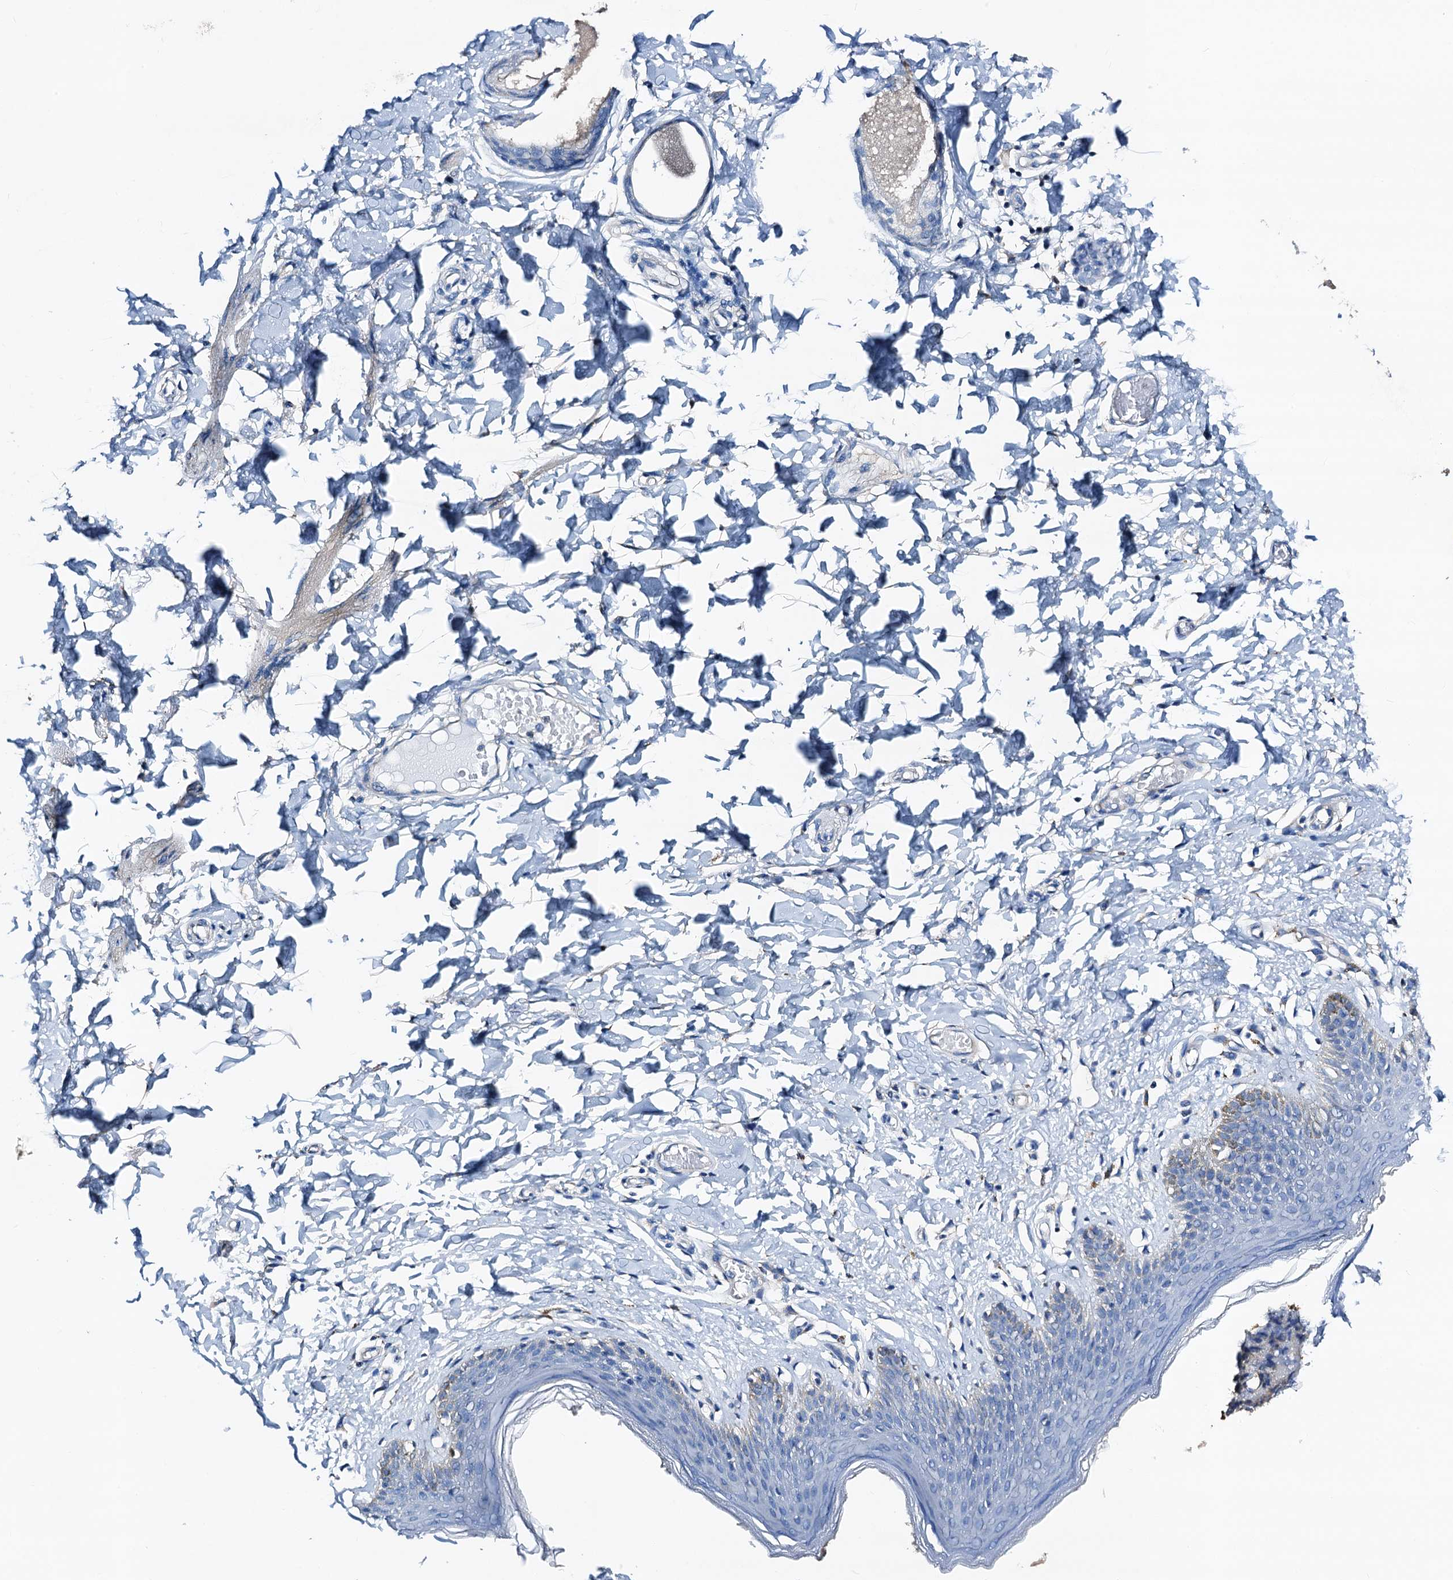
{"staining": {"intensity": "negative", "quantity": "none", "location": "none"}, "tissue": "skin", "cell_type": "Epidermal cells", "image_type": "normal", "snomed": [{"axis": "morphology", "description": "Normal tissue, NOS"}, {"axis": "topography", "description": "Vulva"}], "caption": "Immunohistochemistry (IHC) of benign human skin exhibits no positivity in epidermal cells.", "gene": "FREM3", "patient": {"sex": "female", "age": 66}}